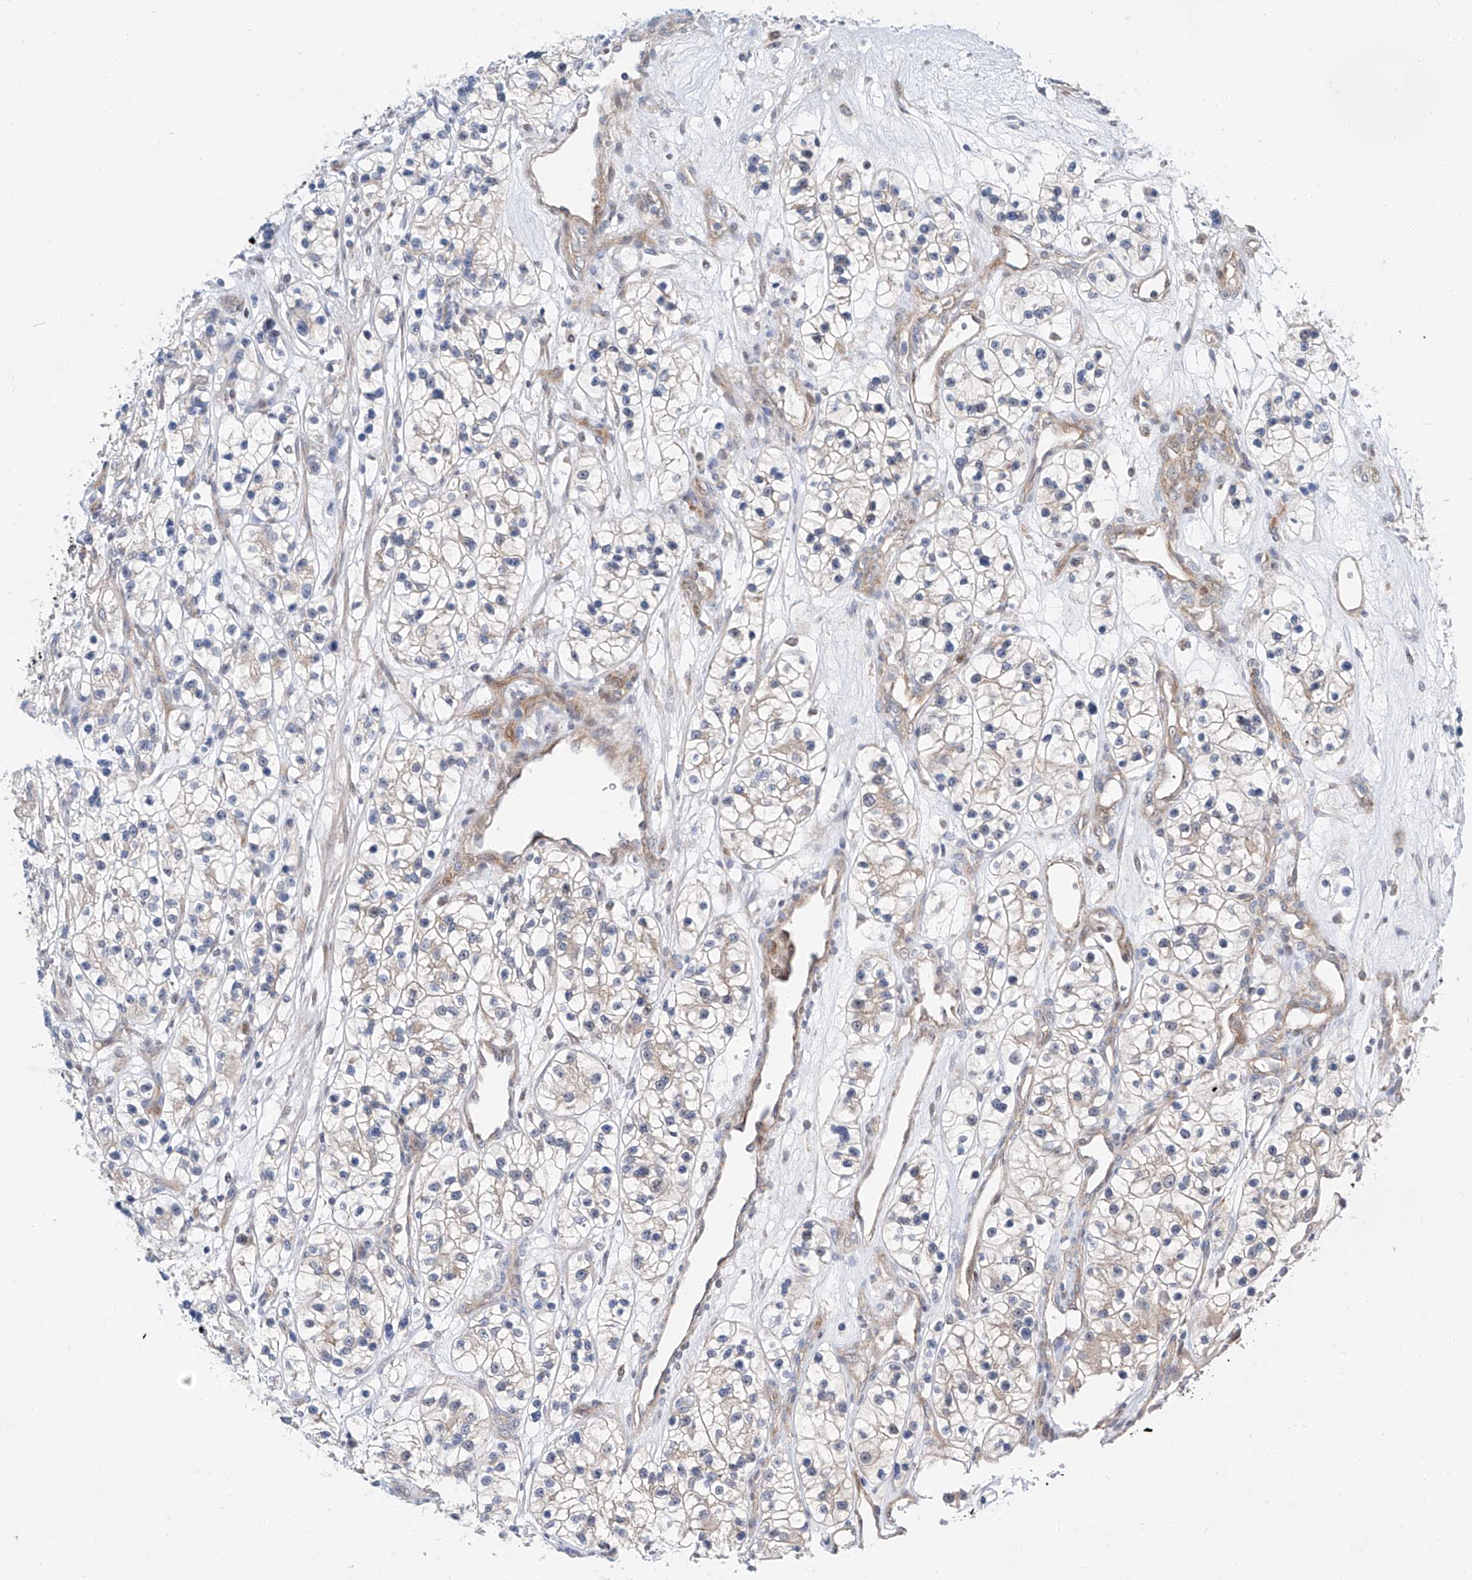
{"staining": {"intensity": "weak", "quantity": "<25%", "location": "cytoplasmic/membranous"}, "tissue": "renal cancer", "cell_type": "Tumor cells", "image_type": "cancer", "snomed": [{"axis": "morphology", "description": "Adenocarcinoma, NOS"}, {"axis": "topography", "description": "Kidney"}], "caption": "The immunohistochemistry image has no significant positivity in tumor cells of renal cancer (adenocarcinoma) tissue.", "gene": "CLDND1", "patient": {"sex": "female", "age": 57}}